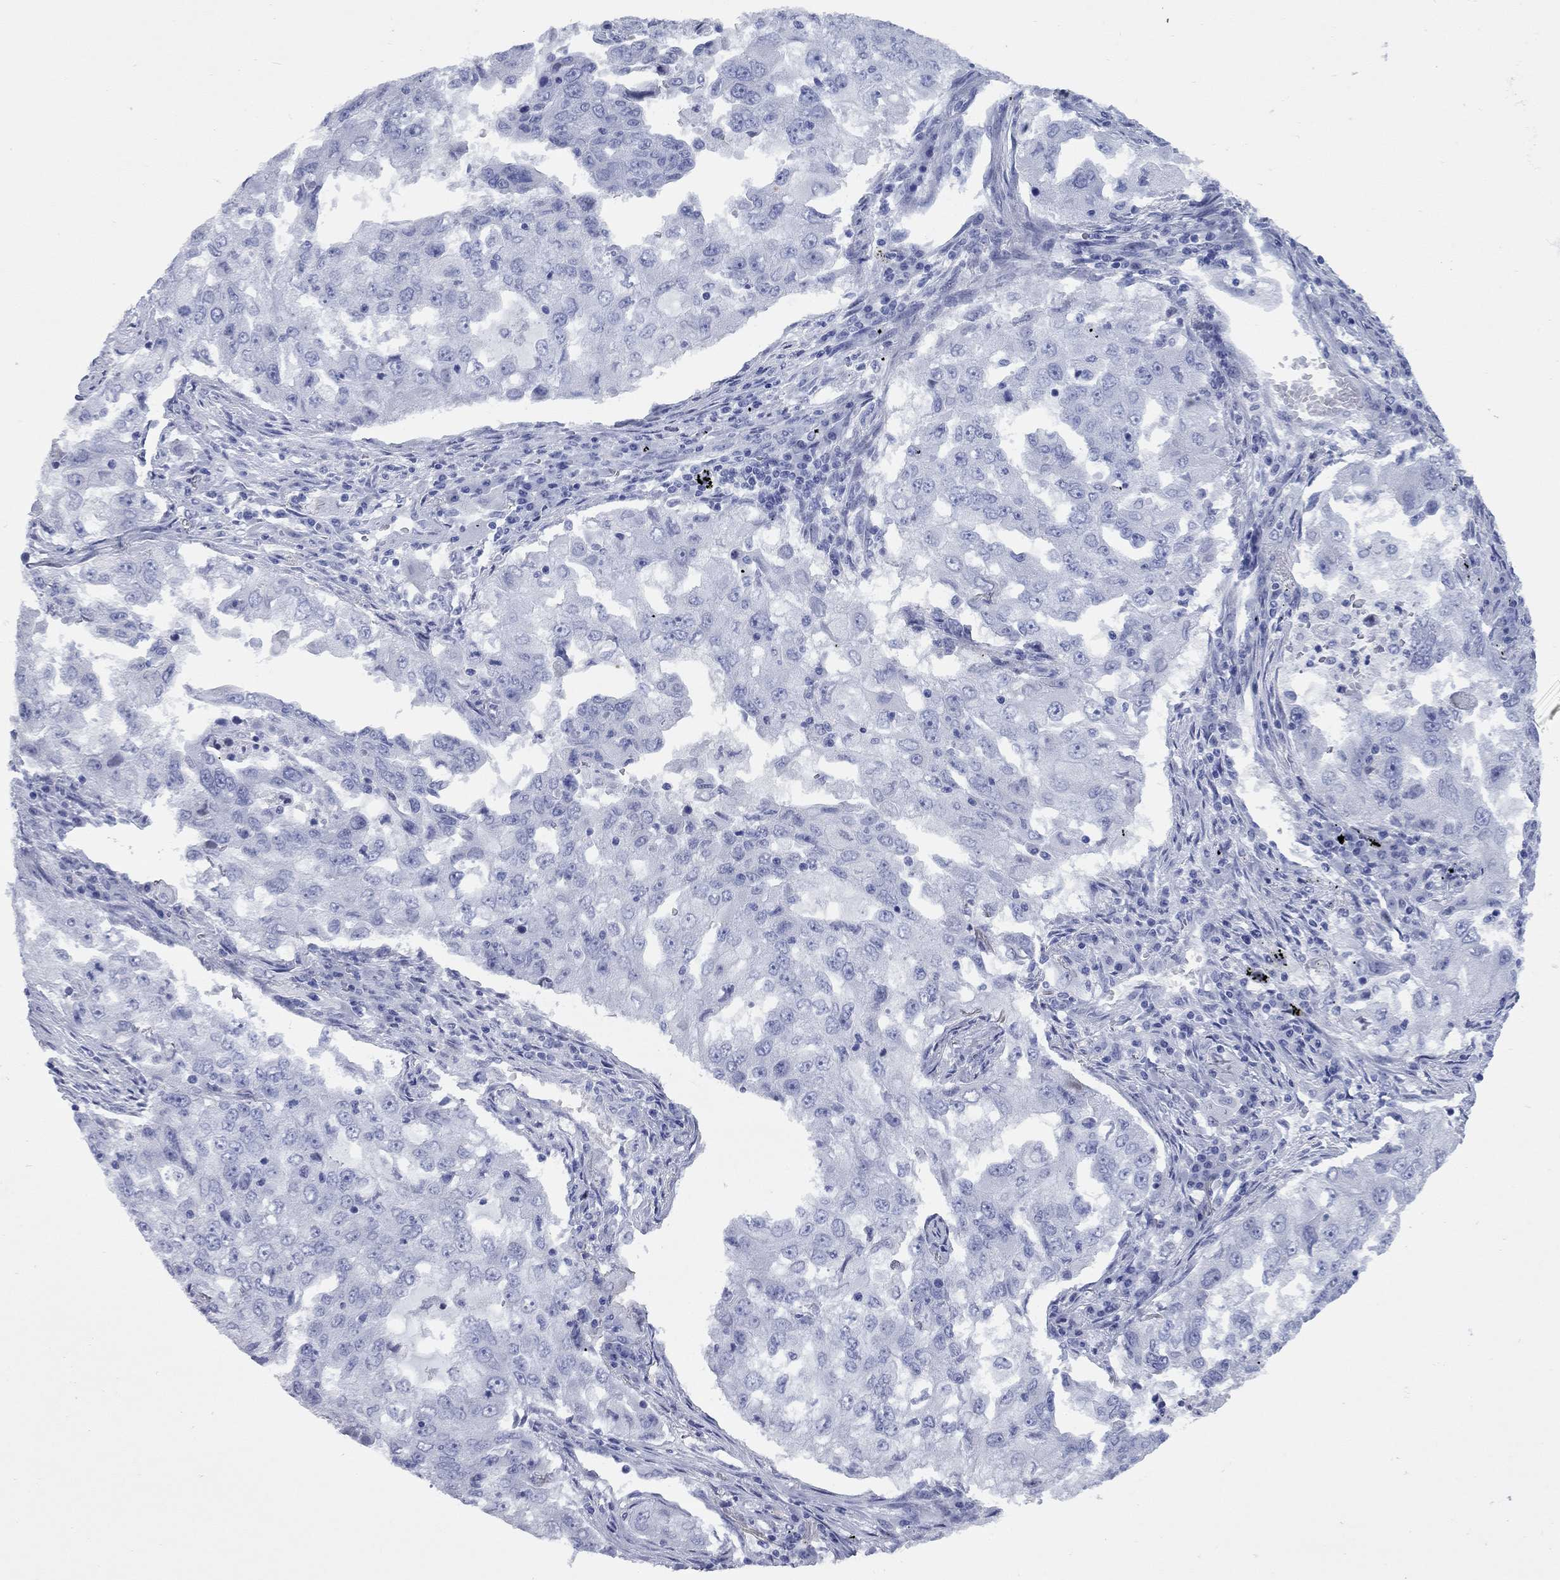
{"staining": {"intensity": "negative", "quantity": "none", "location": "none"}, "tissue": "lung cancer", "cell_type": "Tumor cells", "image_type": "cancer", "snomed": [{"axis": "morphology", "description": "Adenocarcinoma, NOS"}, {"axis": "topography", "description": "Lung"}], "caption": "This is a histopathology image of immunohistochemistry (IHC) staining of lung cancer (adenocarcinoma), which shows no positivity in tumor cells.", "gene": "CCNA1", "patient": {"sex": "female", "age": 61}}